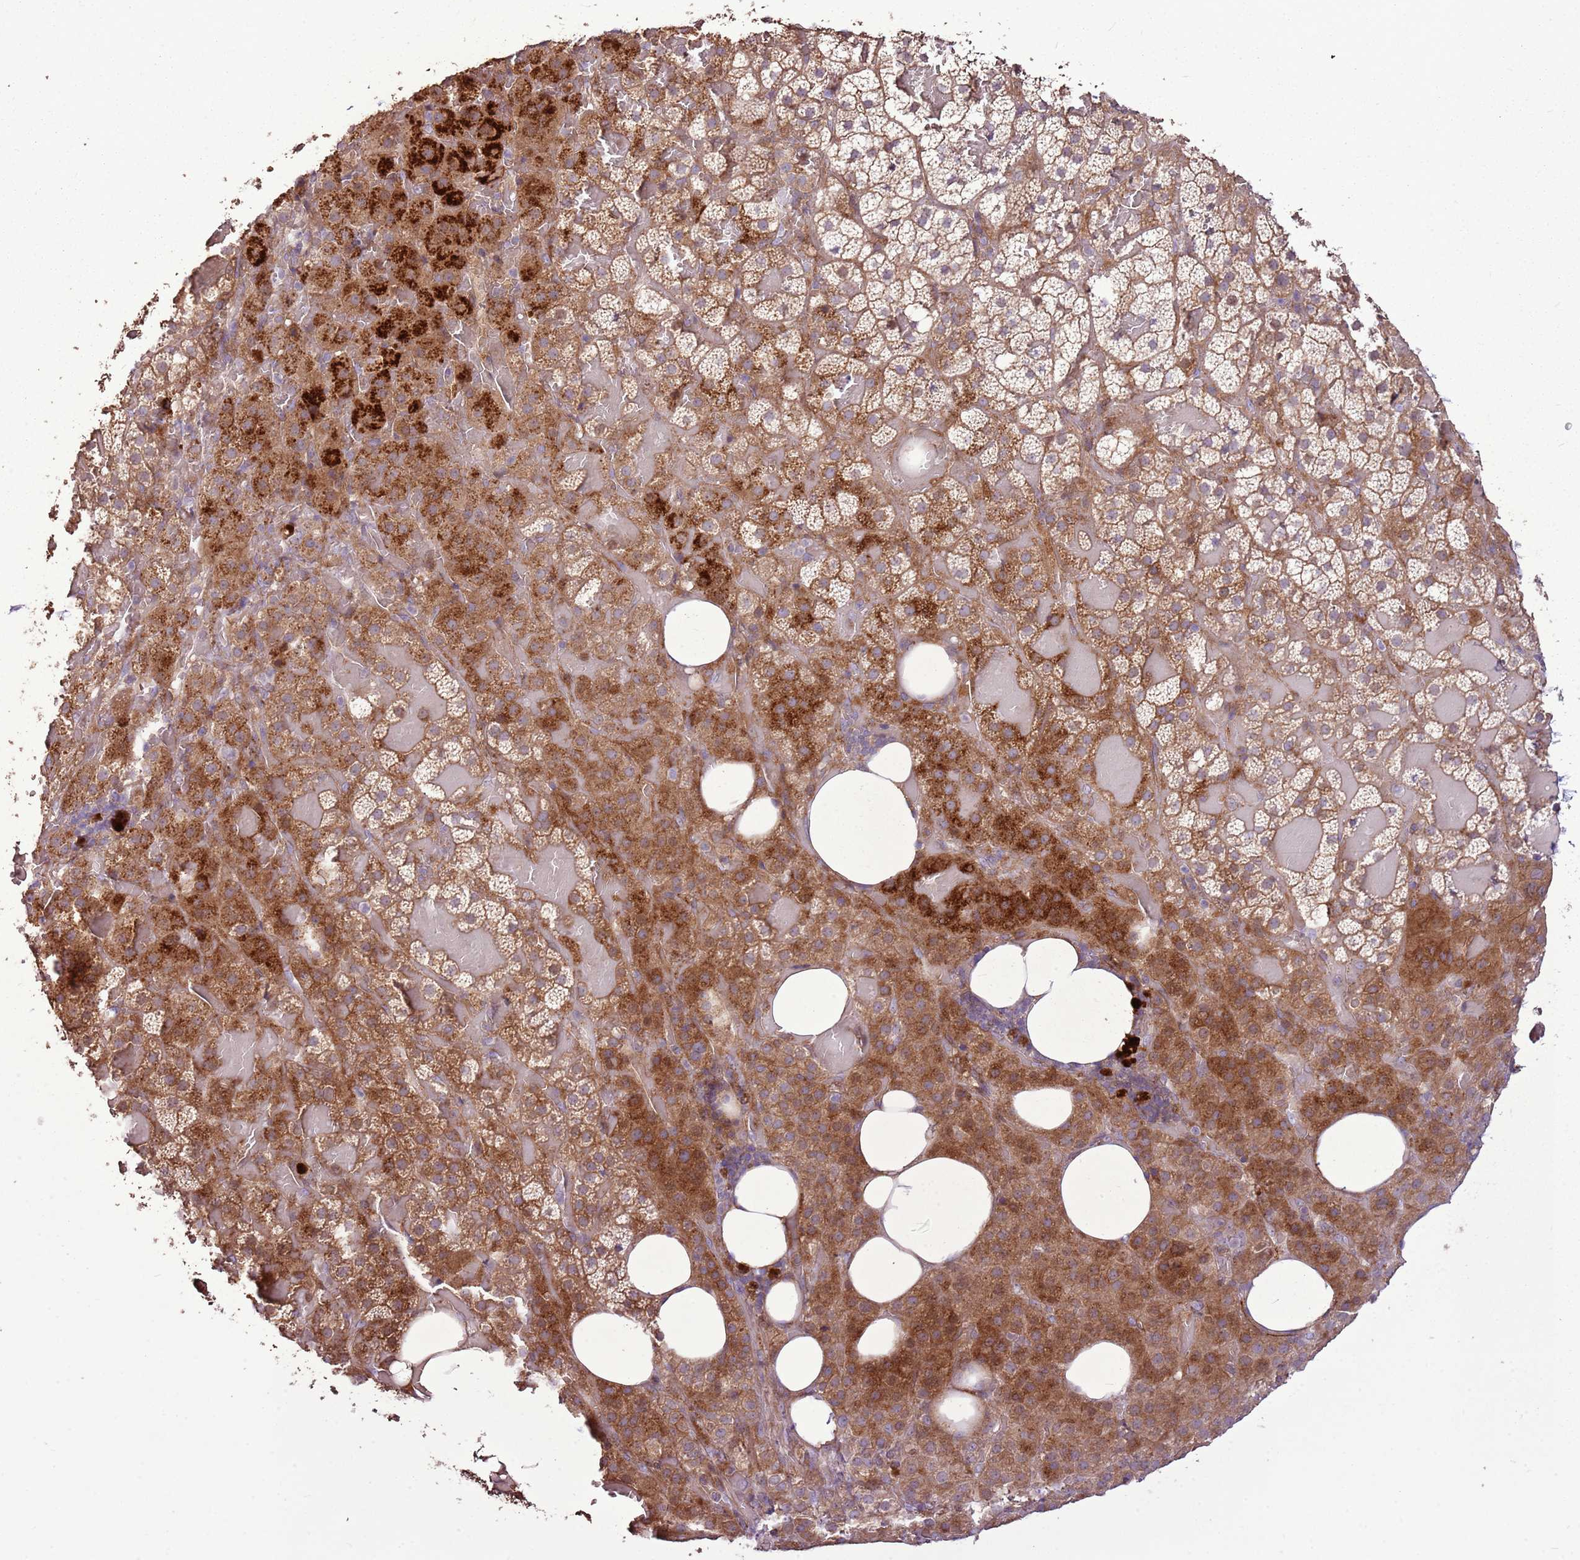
{"staining": {"intensity": "strong", "quantity": ">75%", "location": "cytoplasmic/membranous"}, "tissue": "adrenal gland", "cell_type": "Glandular cells", "image_type": "normal", "snomed": [{"axis": "morphology", "description": "Normal tissue, NOS"}, {"axis": "topography", "description": "Adrenal gland"}], "caption": "Human adrenal gland stained for a protein (brown) reveals strong cytoplasmic/membranous positive staining in about >75% of glandular cells.", "gene": "ANKRD24", "patient": {"sex": "female", "age": 59}}